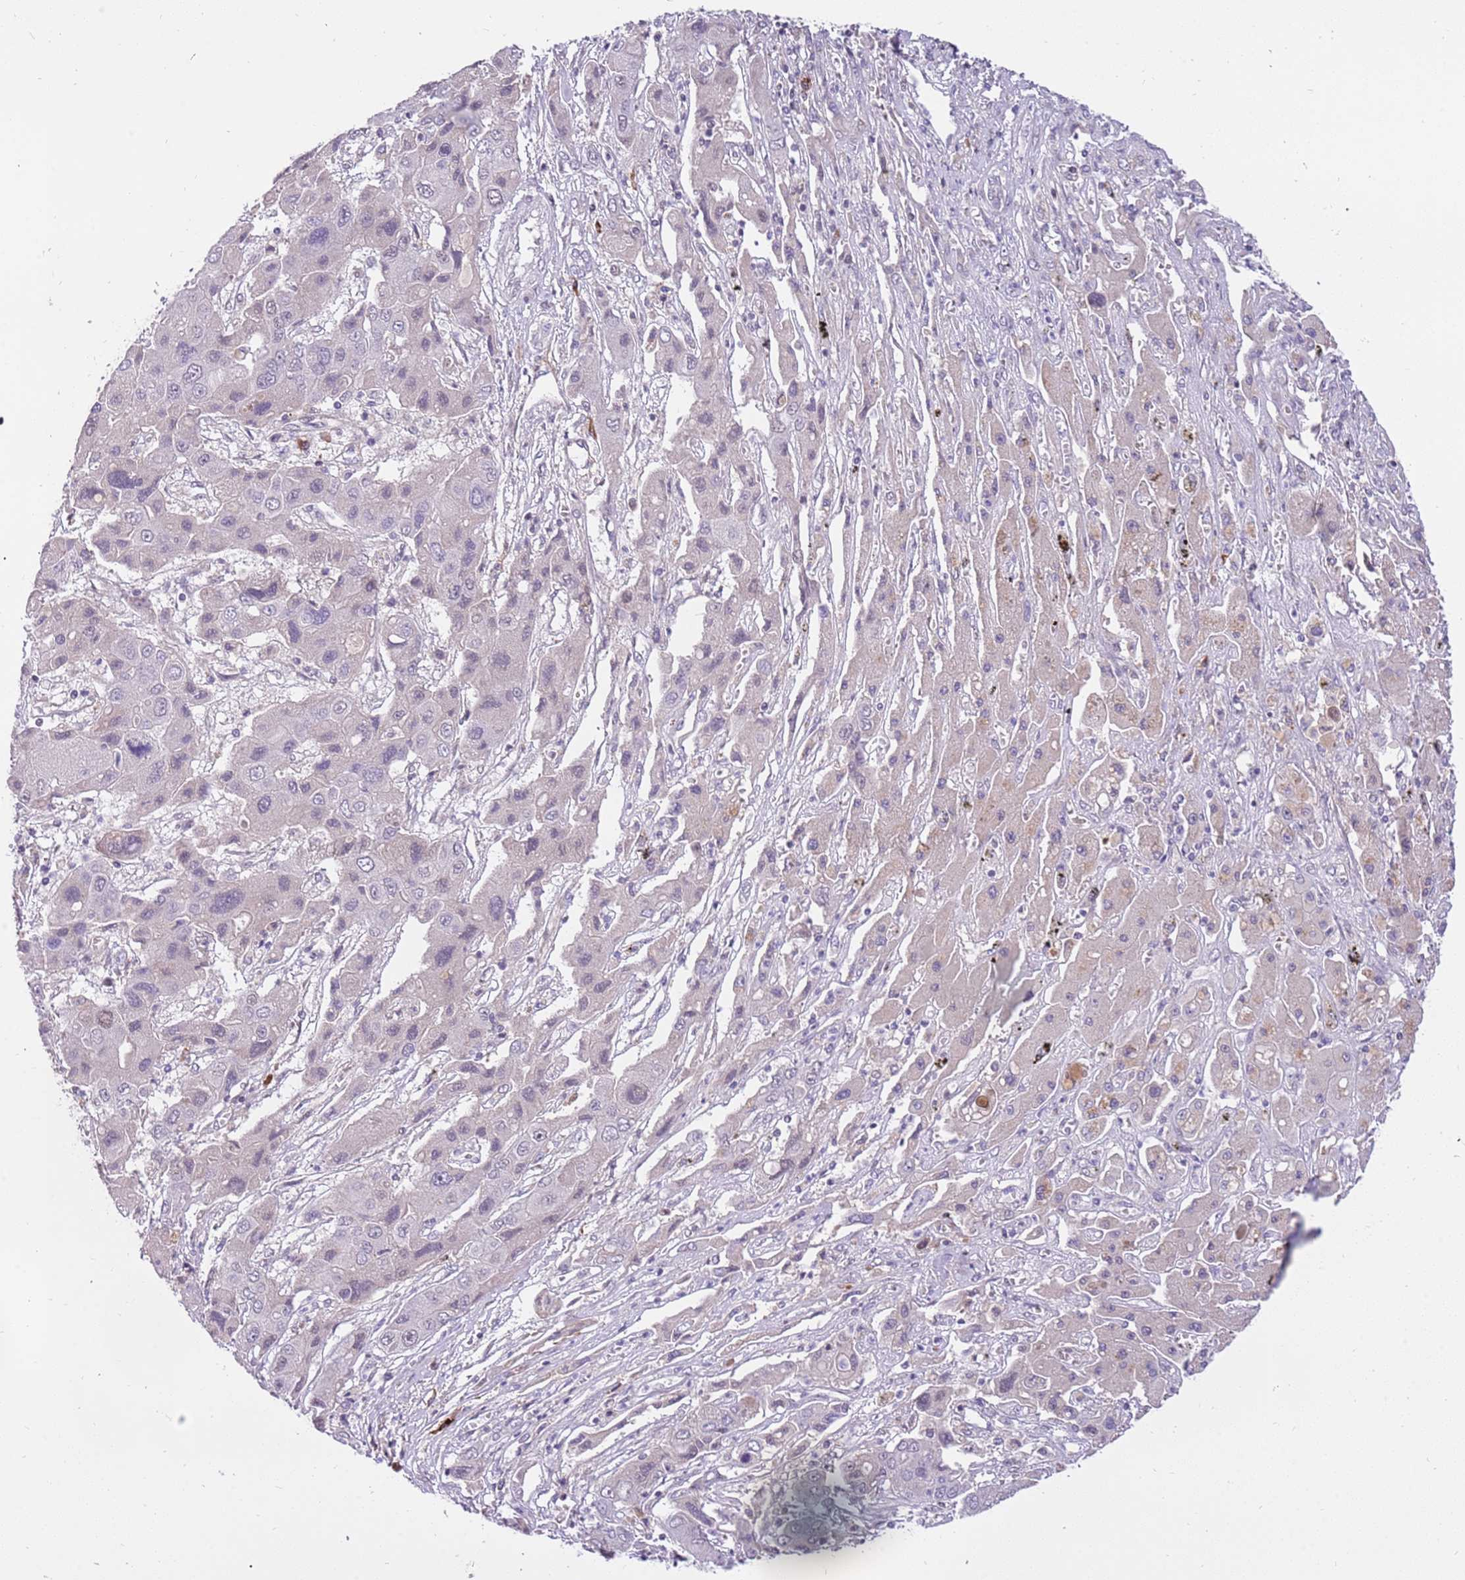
{"staining": {"intensity": "negative", "quantity": "none", "location": "none"}, "tissue": "liver cancer", "cell_type": "Tumor cells", "image_type": "cancer", "snomed": [{"axis": "morphology", "description": "Cholangiocarcinoma"}, {"axis": "topography", "description": "Liver"}], "caption": "IHC micrograph of liver cancer (cholangiocarcinoma) stained for a protein (brown), which displays no staining in tumor cells. (Stains: DAB (3,3'-diaminobenzidine) immunohistochemistry (IHC) with hematoxylin counter stain, Microscopy: brightfield microscopy at high magnification).", "gene": "MAGEF1", "patient": {"sex": "male", "age": 67}}